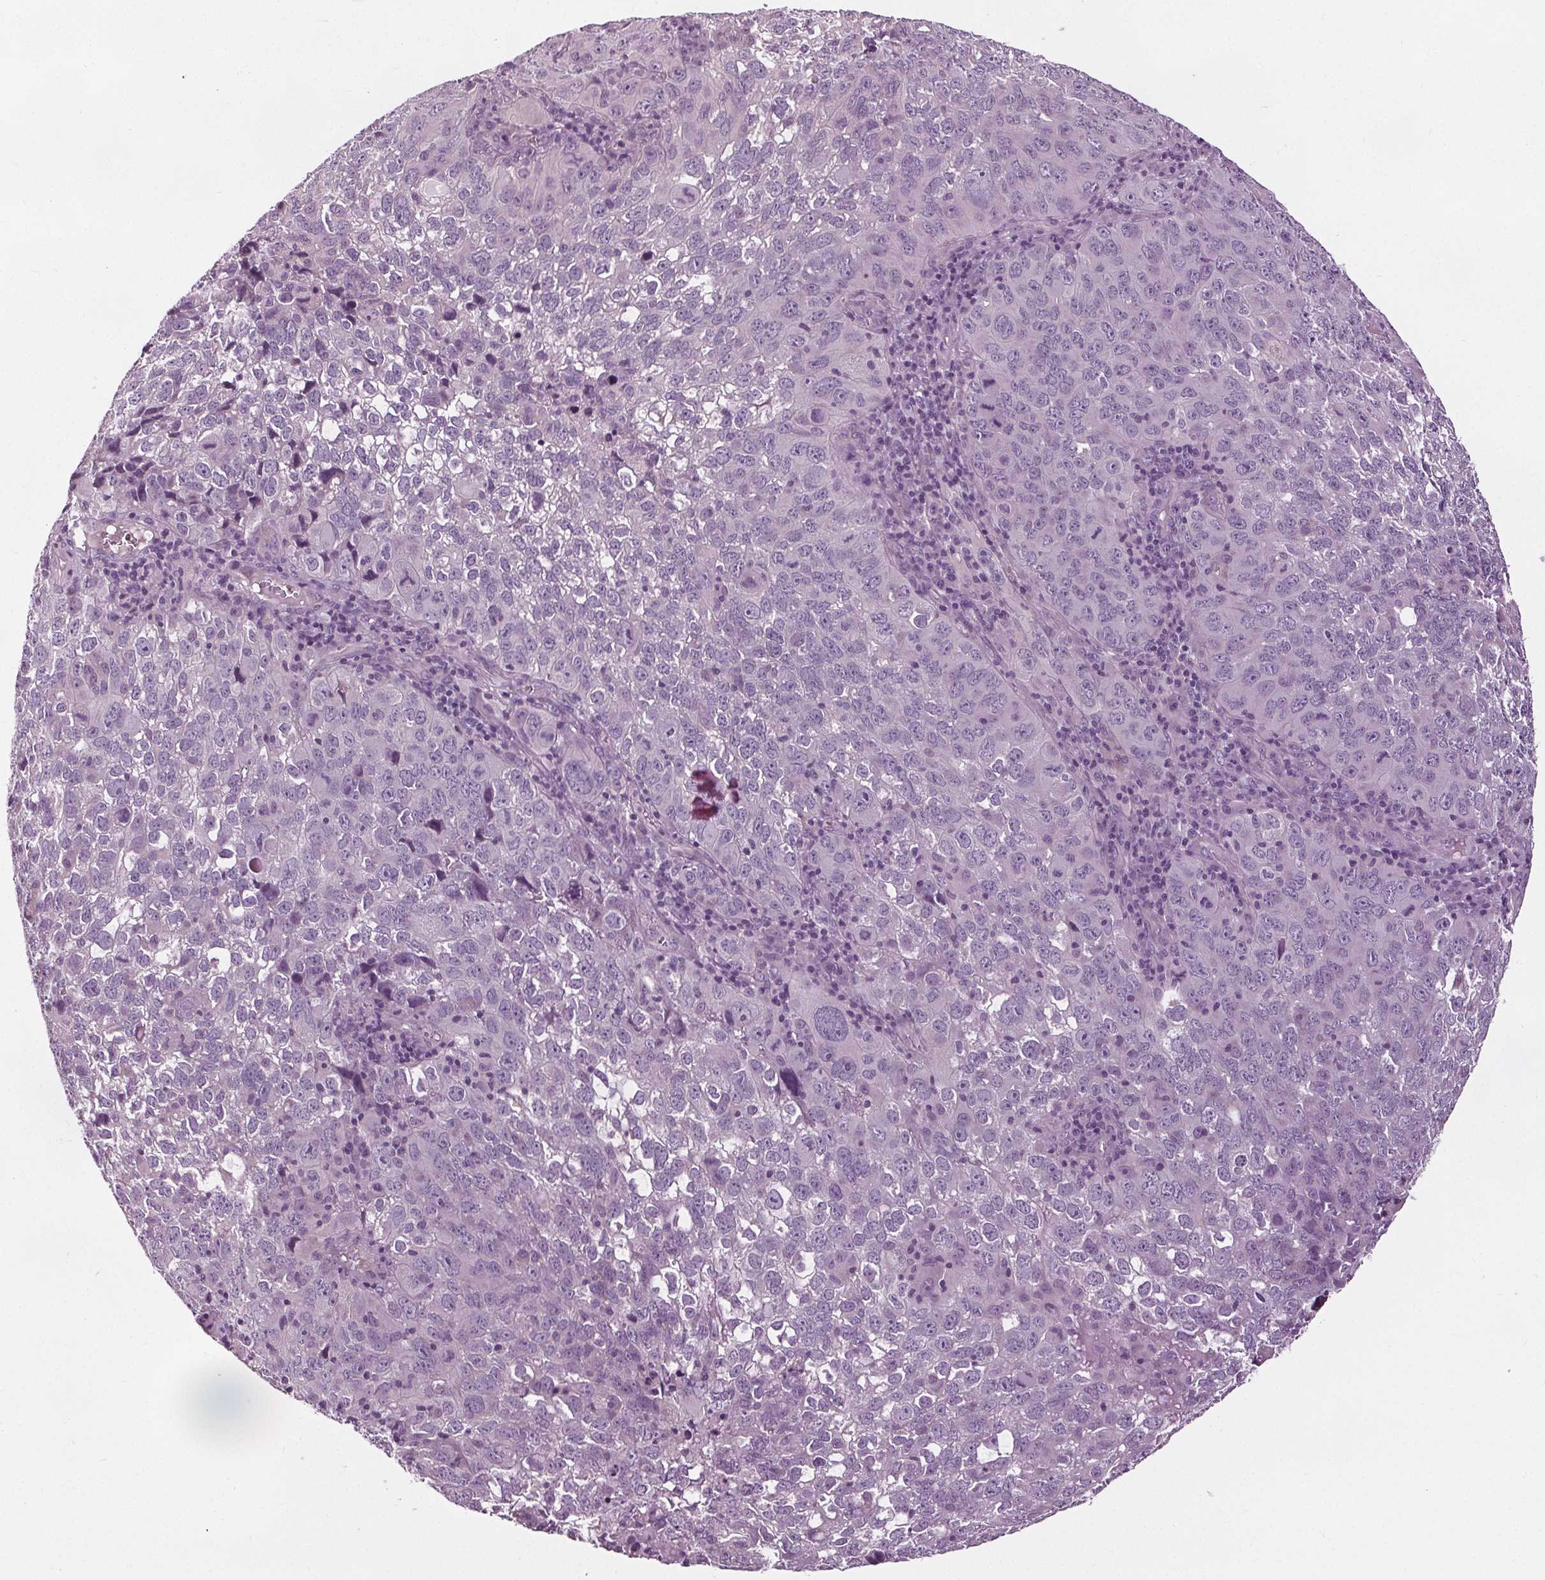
{"staining": {"intensity": "negative", "quantity": "none", "location": "none"}, "tissue": "cervical cancer", "cell_type": "Tumor cells", "image_type": "cancer", "snomed": [{"axis": "morphology", "description": "Squamous cell carcinoma, NOS"}, {"axis": "topography", "description": "Cervix"}], "caption": "Tumor cells are negative for brown protein staining in cervical cancer (squamous cell carcinoma).", "gene": "RASA1", "patient": {"sex": "female", "age": 55}}